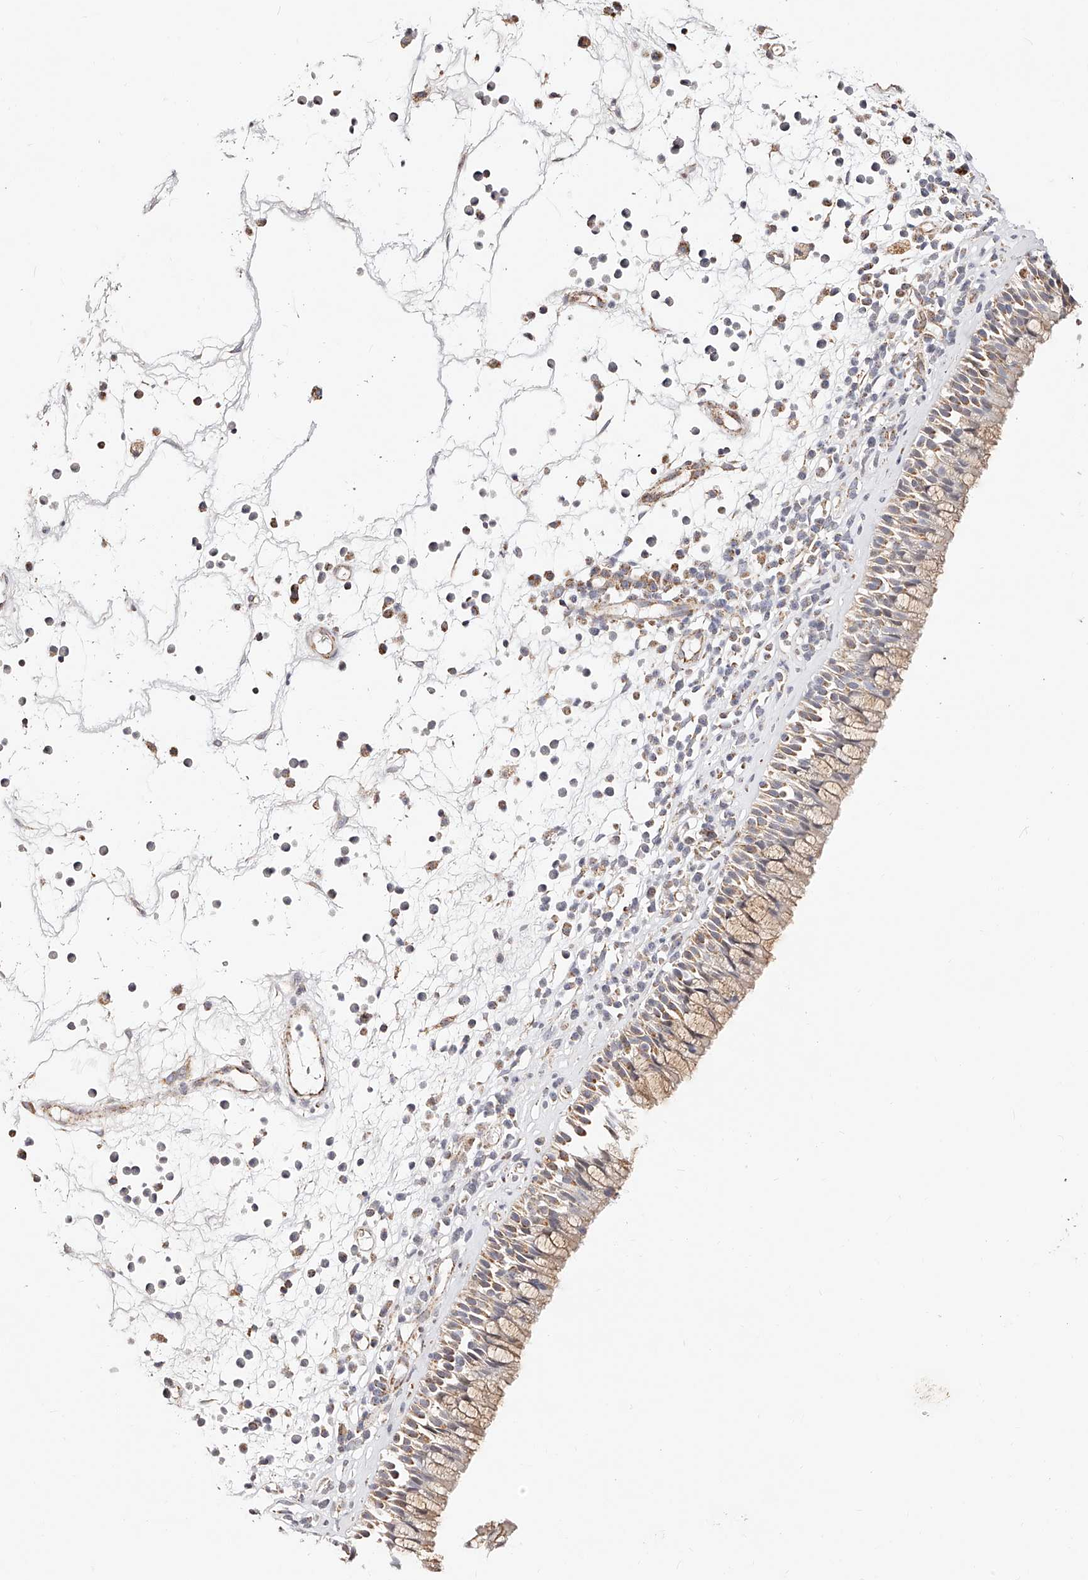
{"staining": {"intensity": "moderate", "quantity": "<25%", "location": "cytoplasmic/membranous"}, "tissue": "nasopharynx", "cell_type": "Respiratory epithelial cells", "image_type": "normal", "snomed": [{"axis": "morphology", "description": "Normal tissue, NOS"}, {"axis": "morphology", "description": "Inflammation, NOS"}, {"axis": "morphology", "description": "Malignant melanoma, Metastatic site"}, {"axis": "topography", "description": "Nasopharynx"}], "caption": "Protein staining of benign nasopharynx exhibits moderate cytoplasmic/membranous positivity in approximately <25% of respiratory epithelial cells.", "gene": "NDUFV3", "patient": {"sex": "male", "age": 70}}